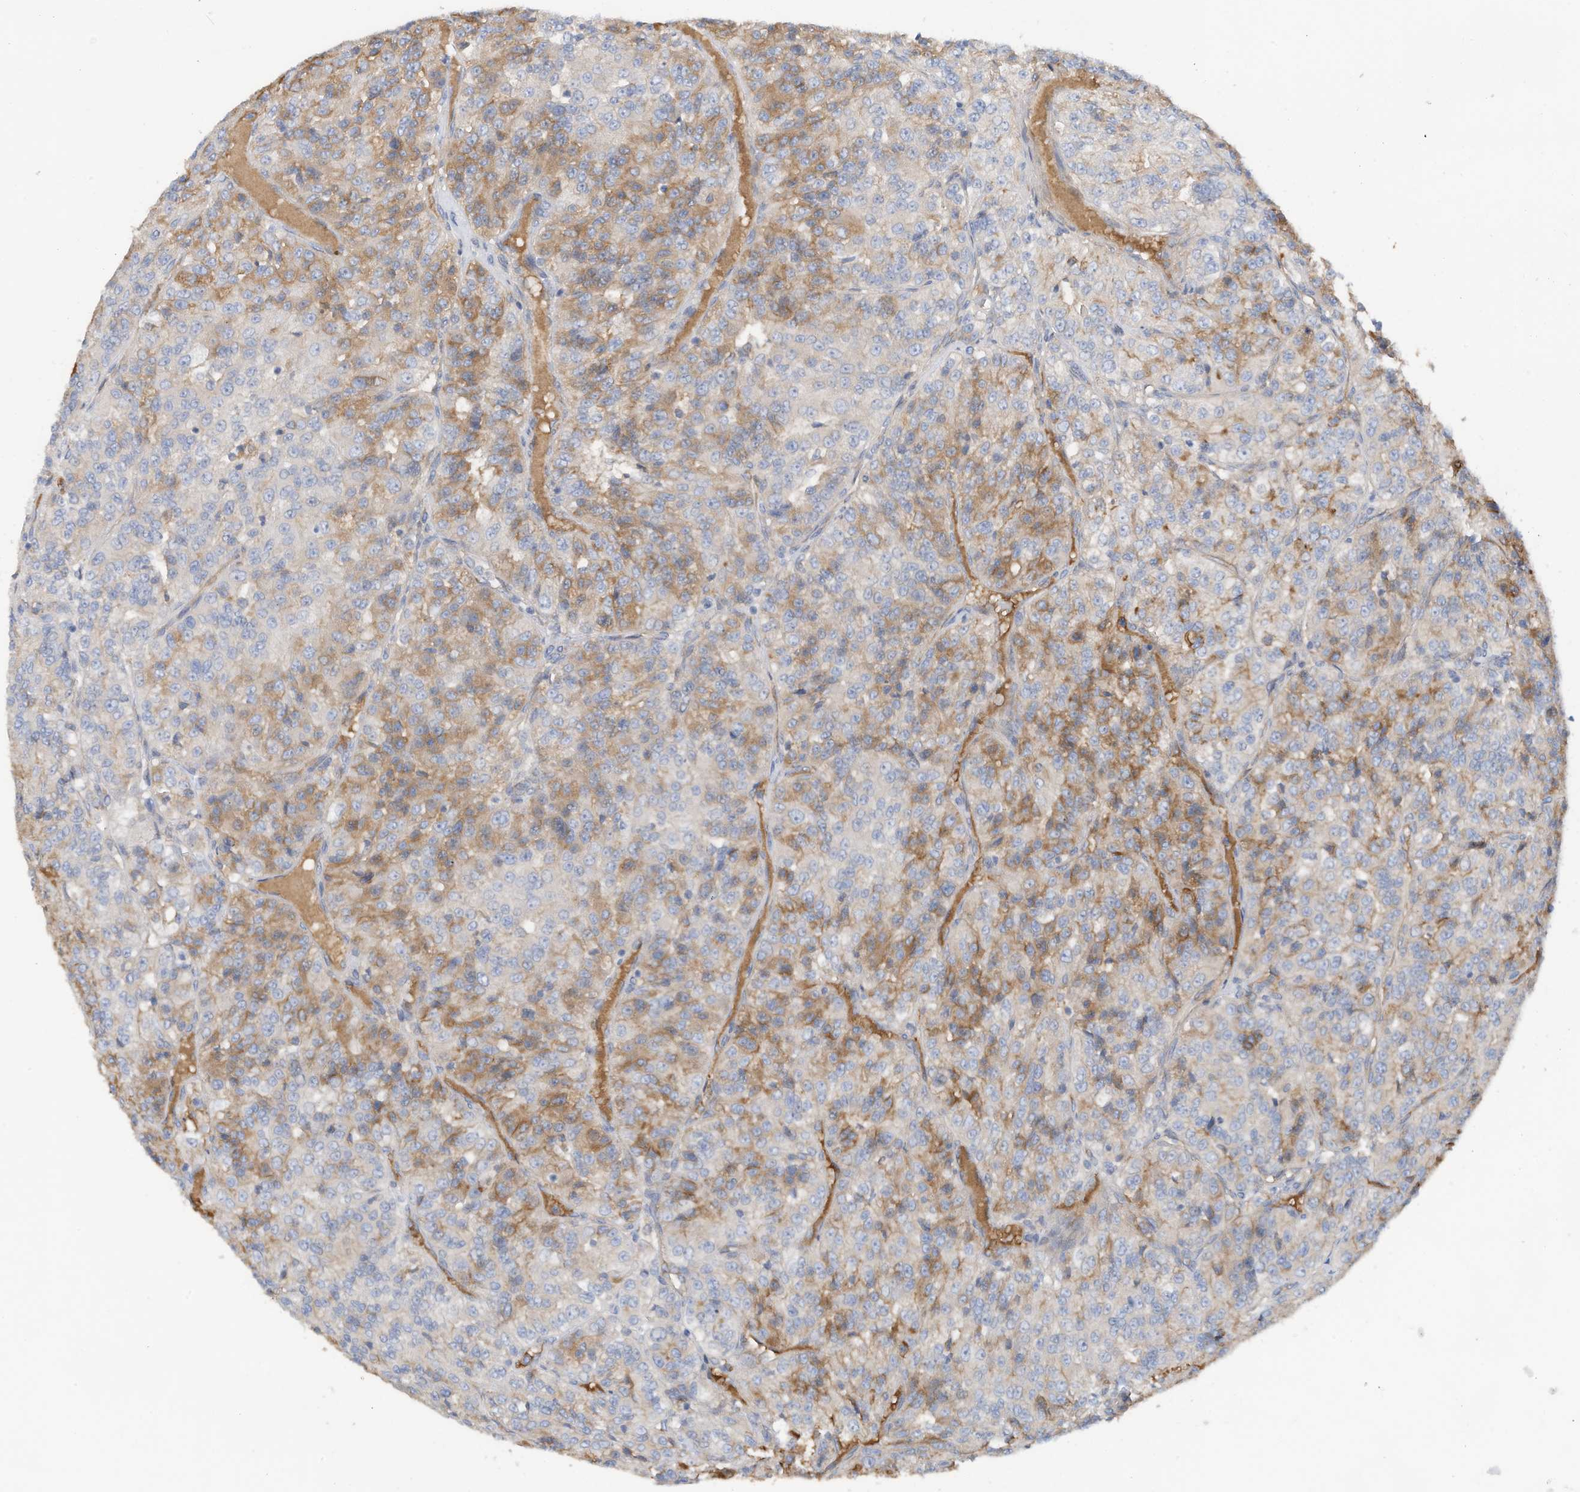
{"staining": {"intensity": "moderate", "quantity": "<25%", "location": "cytoplasmic/membranous"}, "tissue": "renal cancer", "cell_type": "Tumor cells", "image_type": "cancer", "snomed": [{"axis": "morphology", "description": "Adenocarcinoma, NOS"}, {"axis": "topography", "description": "Kidney"}], "caption": "Protein expression analysis of renal cancer reveals moderate cytoplasmic/membranous expression in about <25% of tumor cells.", "gene": "SLC5A11", "patient": {"sex": "female", "age": 63}}